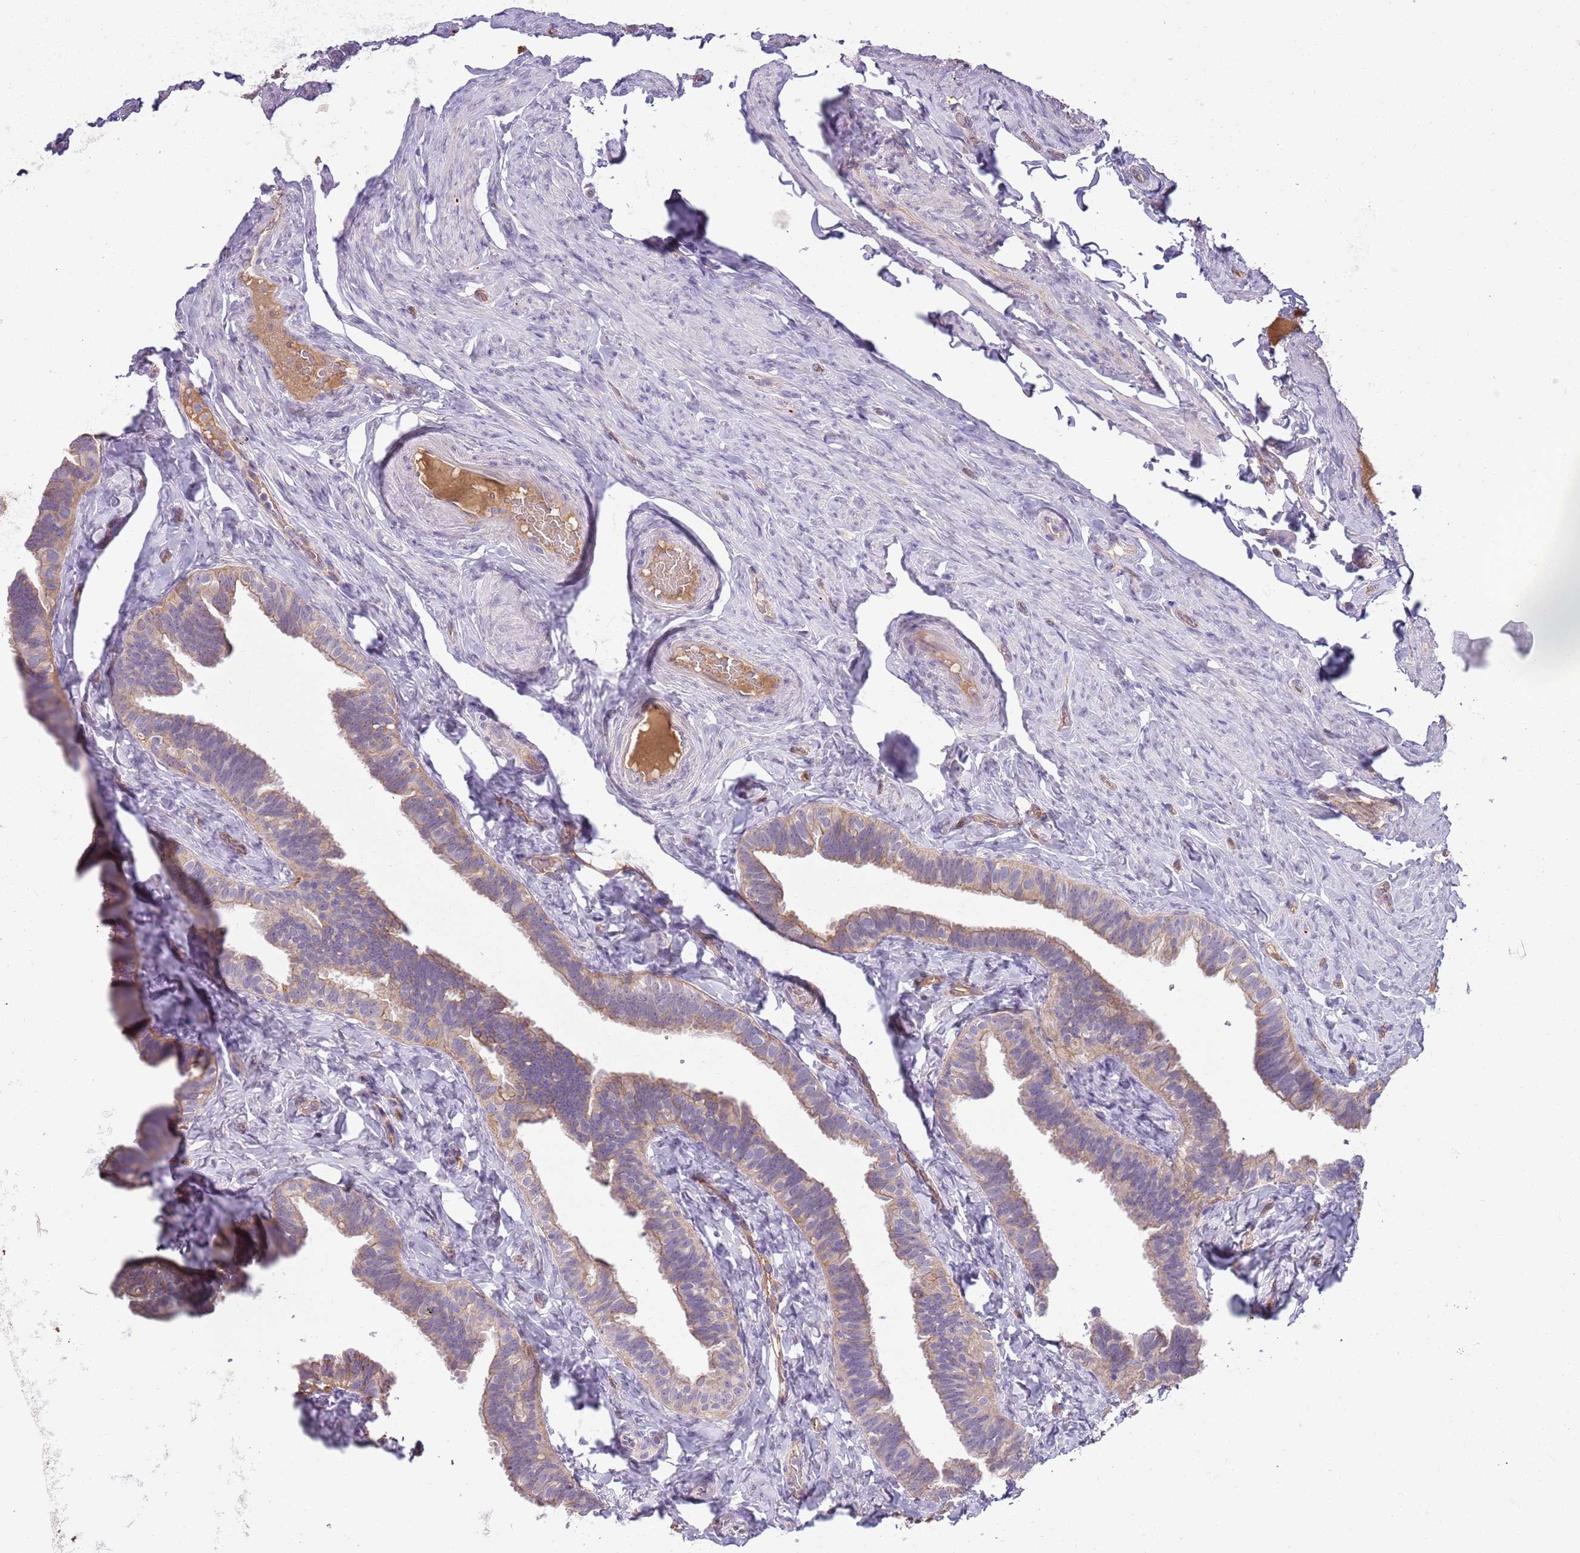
{"staining": {"intensity": "moderate", "quantity": "25%-75%", "location": "cytoplasmic/membranous"}, "tissue": "fallopian tube", "cell_type": "Glandular cells", "image_type": "normal", "snomed": [{"axis": "morphology", "description": "Normal tissue, NOS"}, {"axis": "topography", "description": "Fallopian tube"}], "caption": "Approximately 25%-75% of glandular cells in unremarkable human fallopian tube reveal moderate cytoplasmic/membranous protein expression as visualized by brown immunohistochemical staining.", "gene": "HES3", "patient": {"sex": "female", "age": 65}}